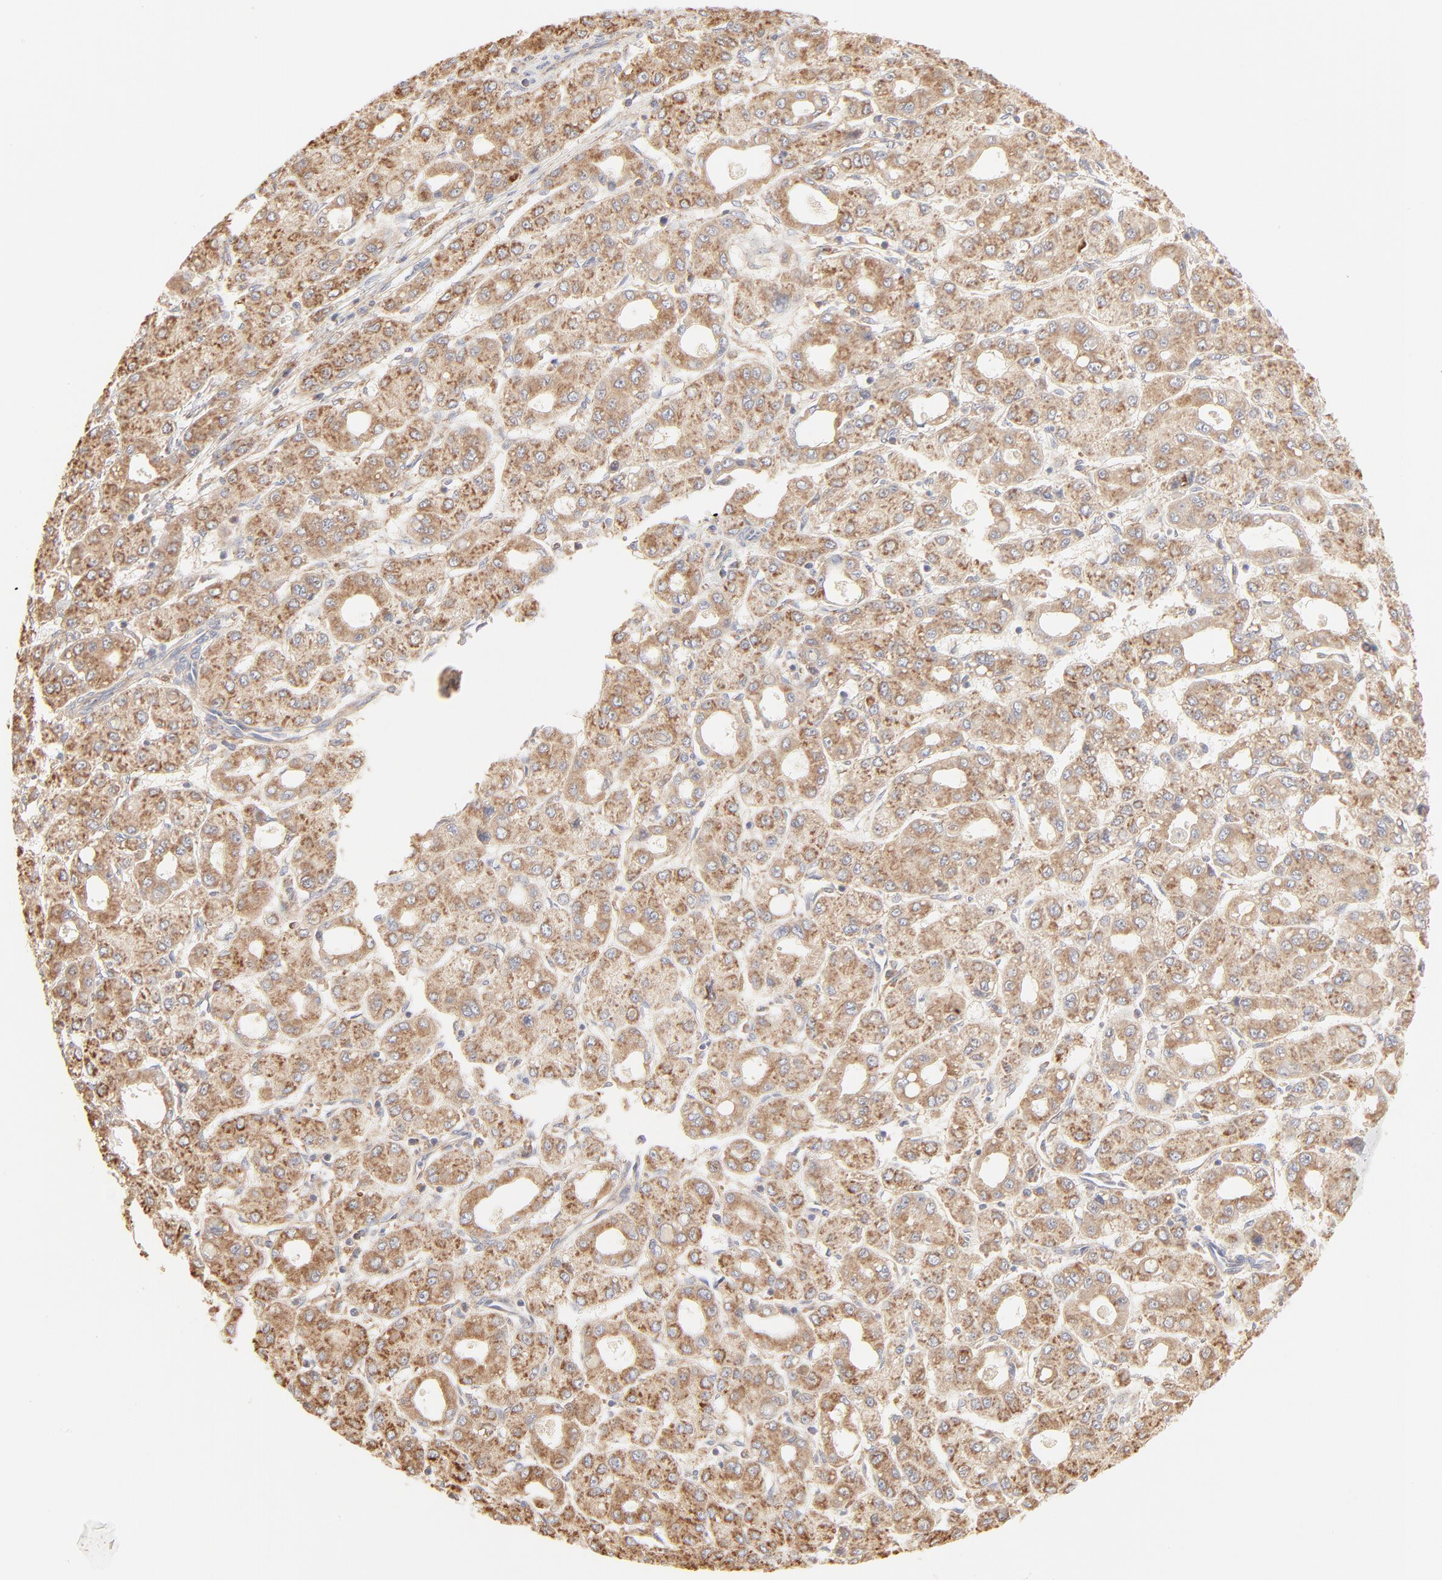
{"staining": {"intensity": "moderate", "quantity": ">75%", "location": "cytoplasmic/membranous"}, "tissue": "liver cancer", "cell_type": "Tumor cells", "image_type": "cancer", "snomed": [{"axis": "morphology", "description": "Carcinoma, Hepatocellular, NOS"}, {"axis": "topography", "description": "Liver"}], "caption": "Tumor cells show moderate cytoplasmic/membranous expression in about >75% of cells in liver cancer (hepatocellular carcinoma). (DAB IHC with brightfield microscopy, high magnification).", "gene": "RPS20", "patient": {"sex": "male", "age": 69}}